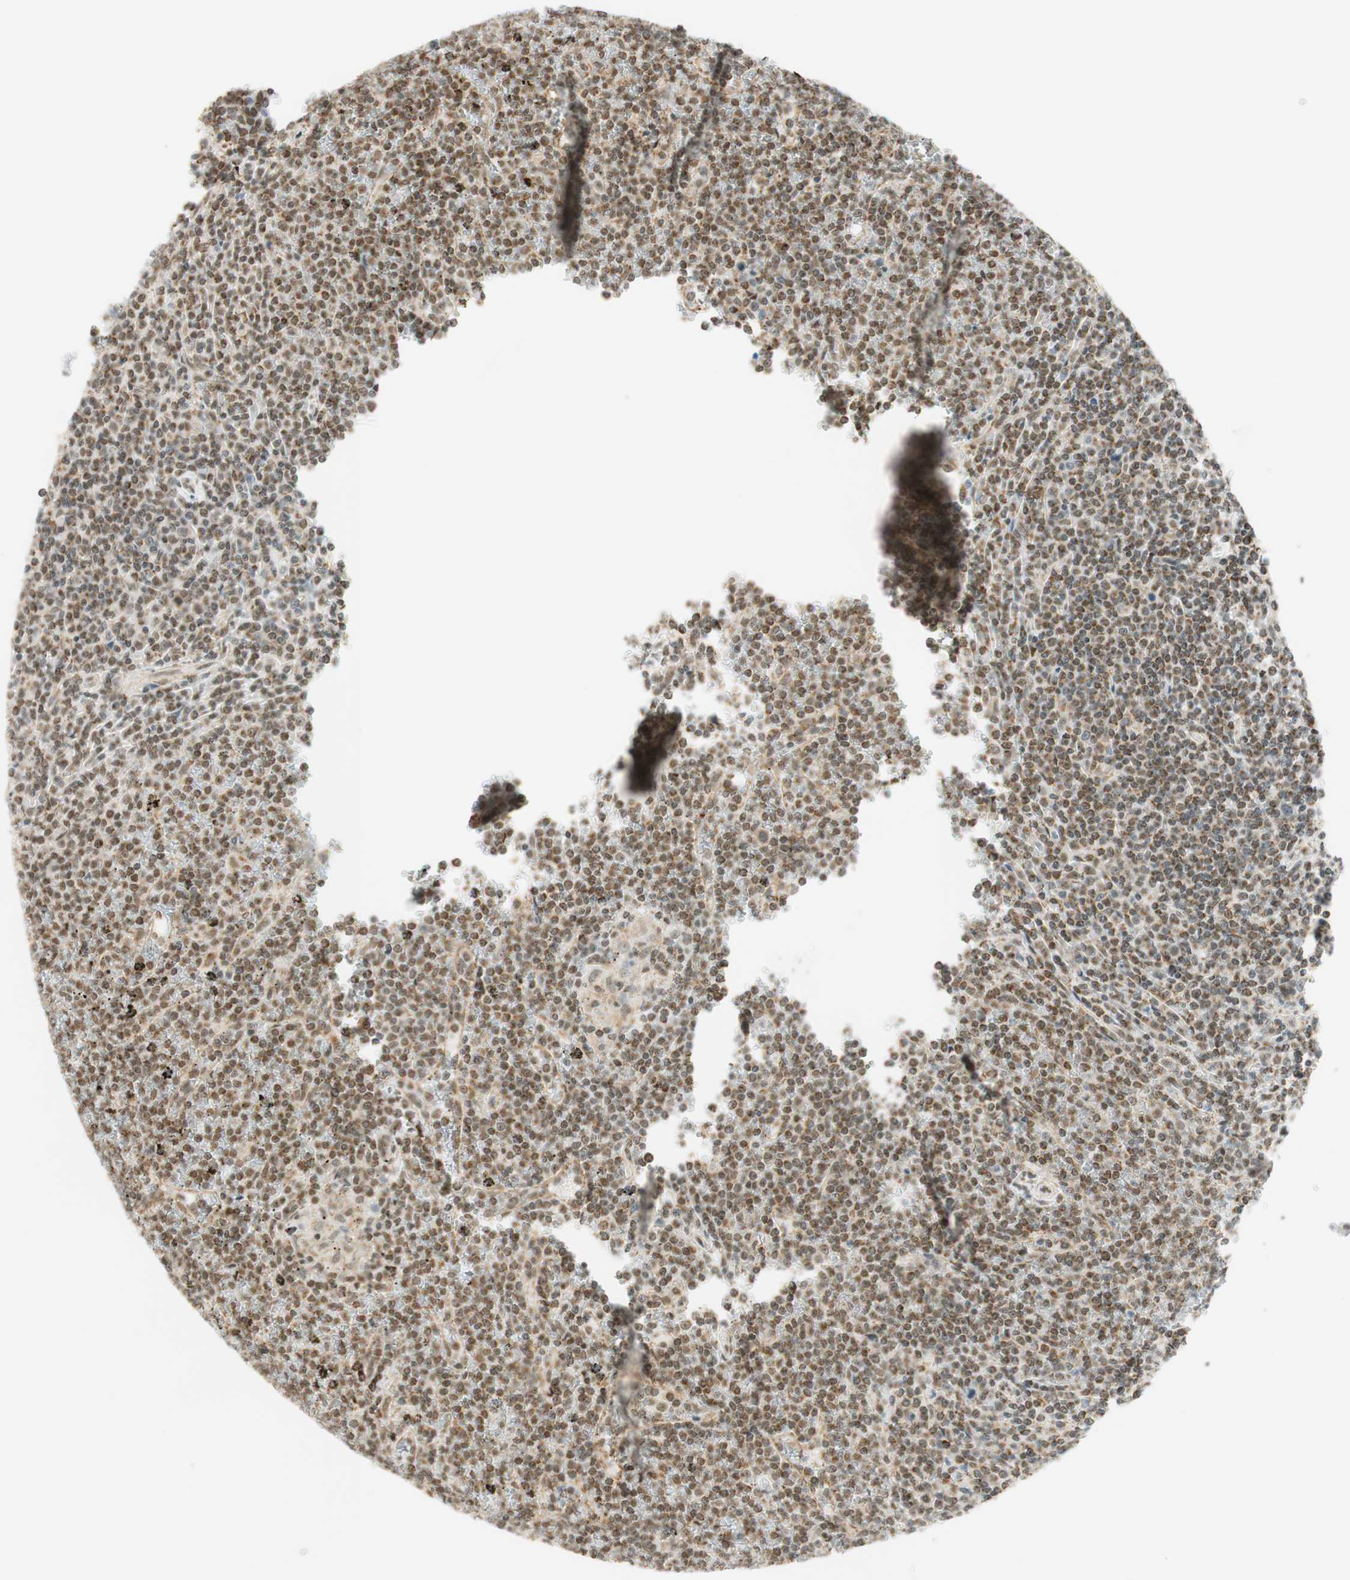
{"staining": {"intensity": "moderate", "quantity": ">75%", "location": "nuclear"}, "tissue": "lymphoma", "cell_type": "Tumor cells", "image_type": "cancer", "snomed": [{"axis": "morphology", "description": "Malignant lymphoma, non-Hodgkin's type, Low grade"}, {"axis": "topography", "description": "Spleen"}], "caption": "Immunohistochemical staining of human lymphoma displays moderate nuclear protein staining in approximately >75% of tumor cells.", "gene": "ZNF782", "patient": {"sex": "female", "age": 19}}